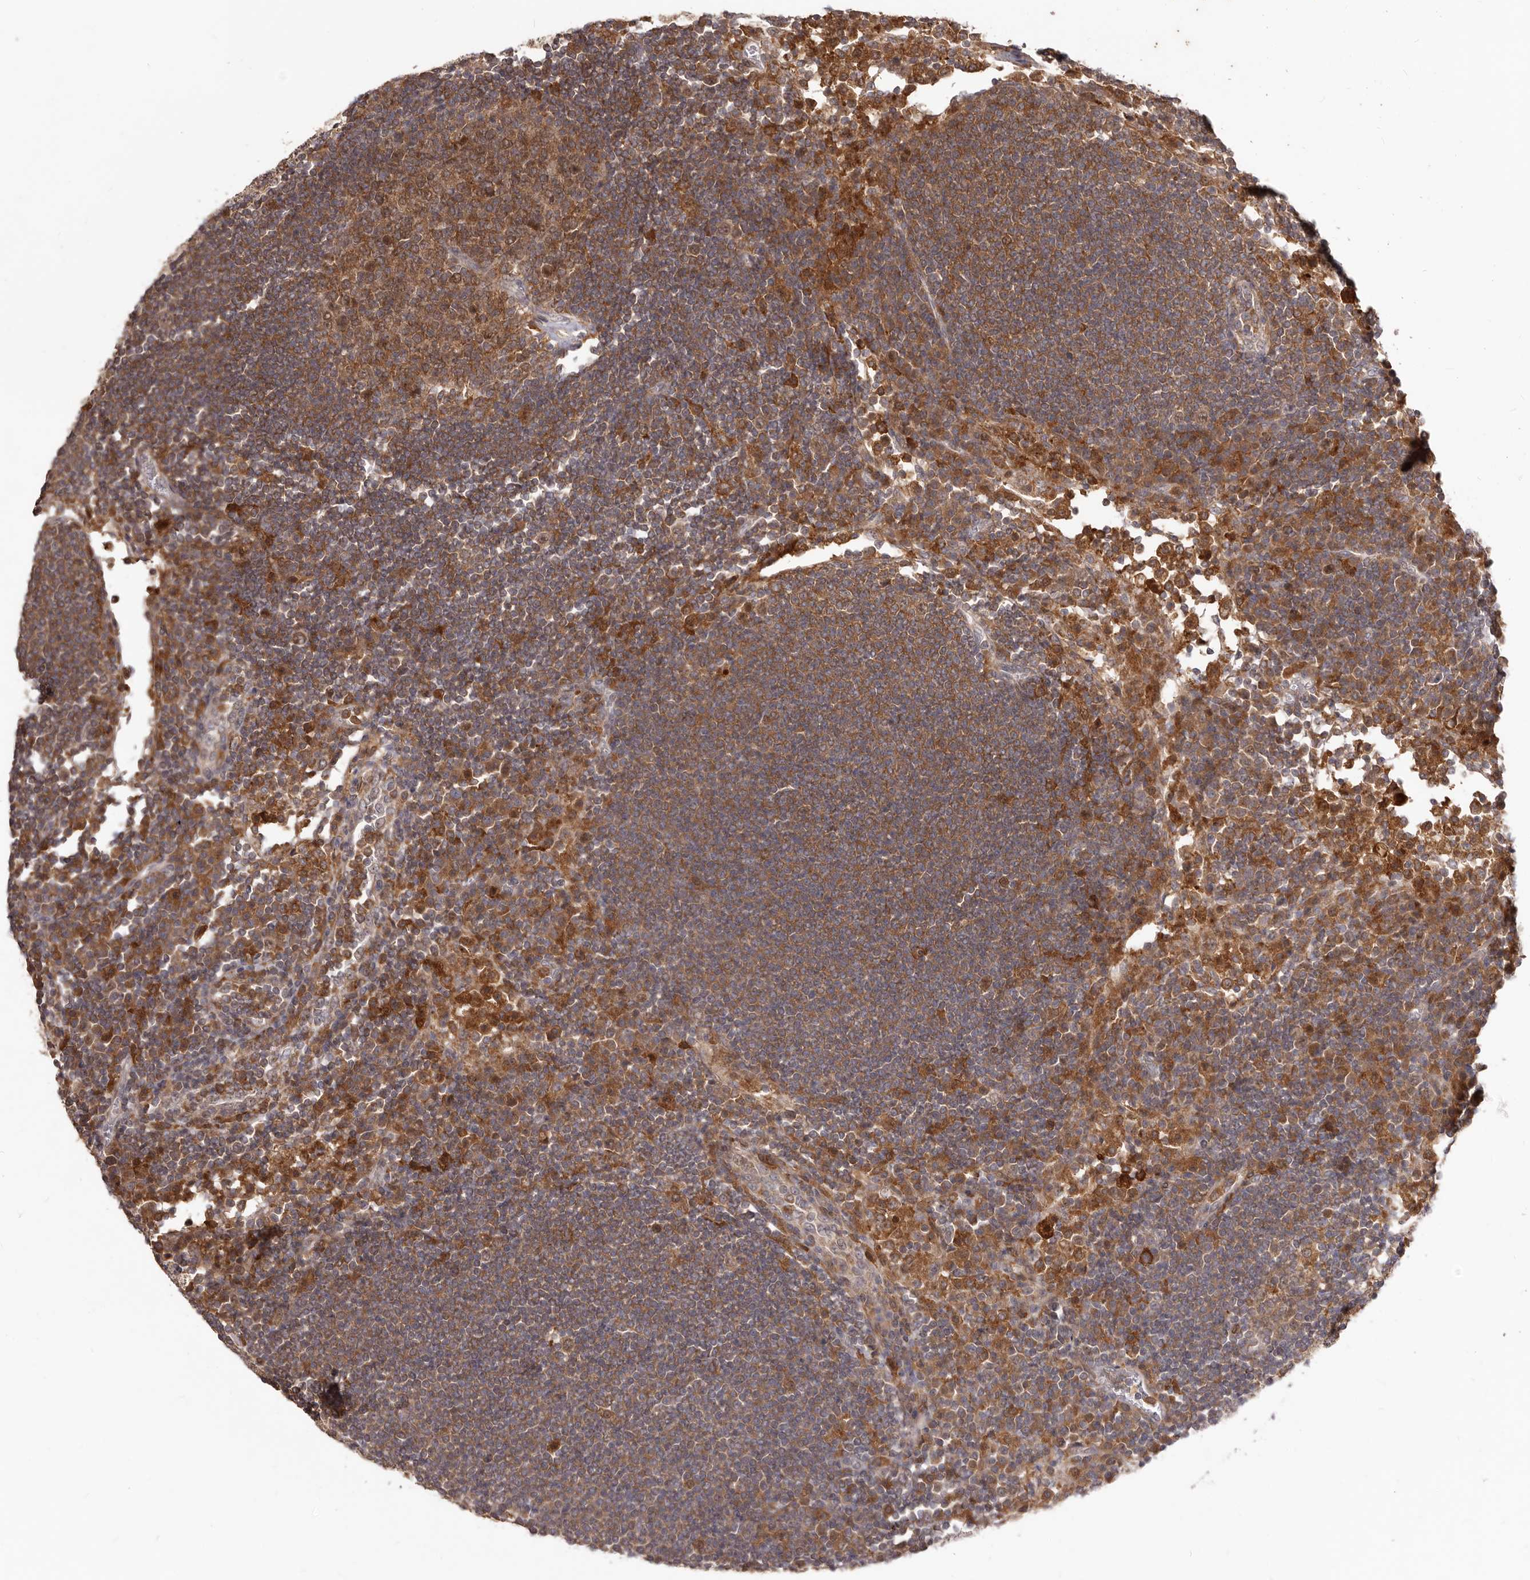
{"staining": {"intensity": "moderate", "quantity": ">75%", "location": "cytoplasmic/membranous"}, "tissue": "lymph node", "cell_type": "Germinal center cells", "image_type": "normal", "snomed": [{"axis": "morphology", "description": "Normal tissue, NOS"}, {"axis": "topography", "description": "Lymph node"}], "caption": "Immunohistochemical staining of normal human lymph node reveals medium levels of moderate cytoplasmic/membranous staining in about >75% of germinal center cells.", "gene": "RNF187", "patient": {"sex": "female", "age": 53}}